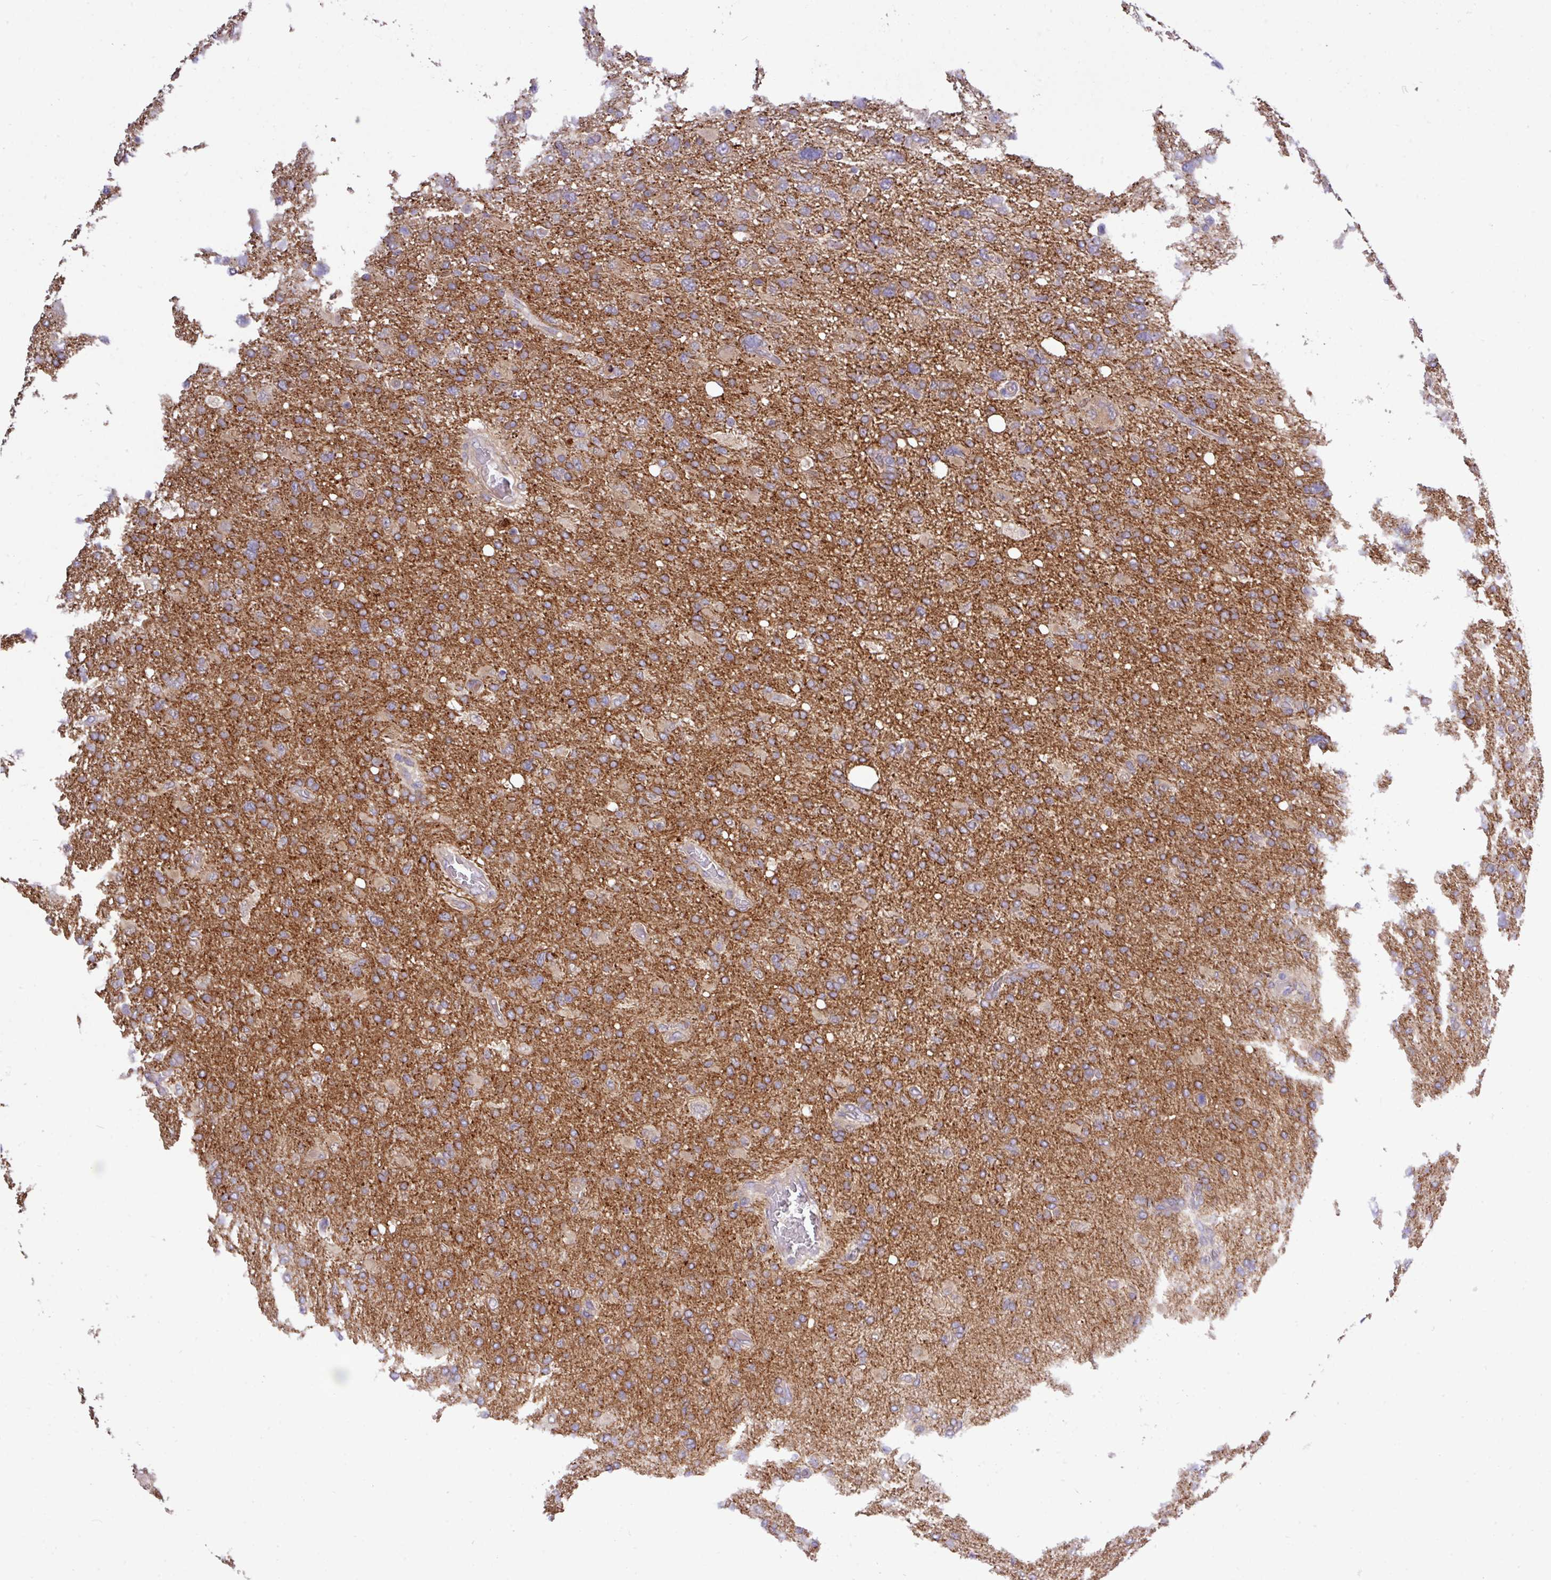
{"staining": {"intensity": "weak", "quantity": "25%-75%", "location": "cytoplasmic/membranous"}, "tissue": "glioma", "cell_type": "Tumor cells", "image_type": "cancer", "snomed": [{"axis": "morphology", "description": "Glioma, malignant, High grade"}, {"axis": "topography", "description": "Brain"}], "caption": "The image exhibits staining of malignant high-grade glioma, revealing weak cytoplasmic/membranous protein staining (brown color) within tumor cells.", "gene": "TM2D2", "patient": {"sex": "male", "age": 61}}